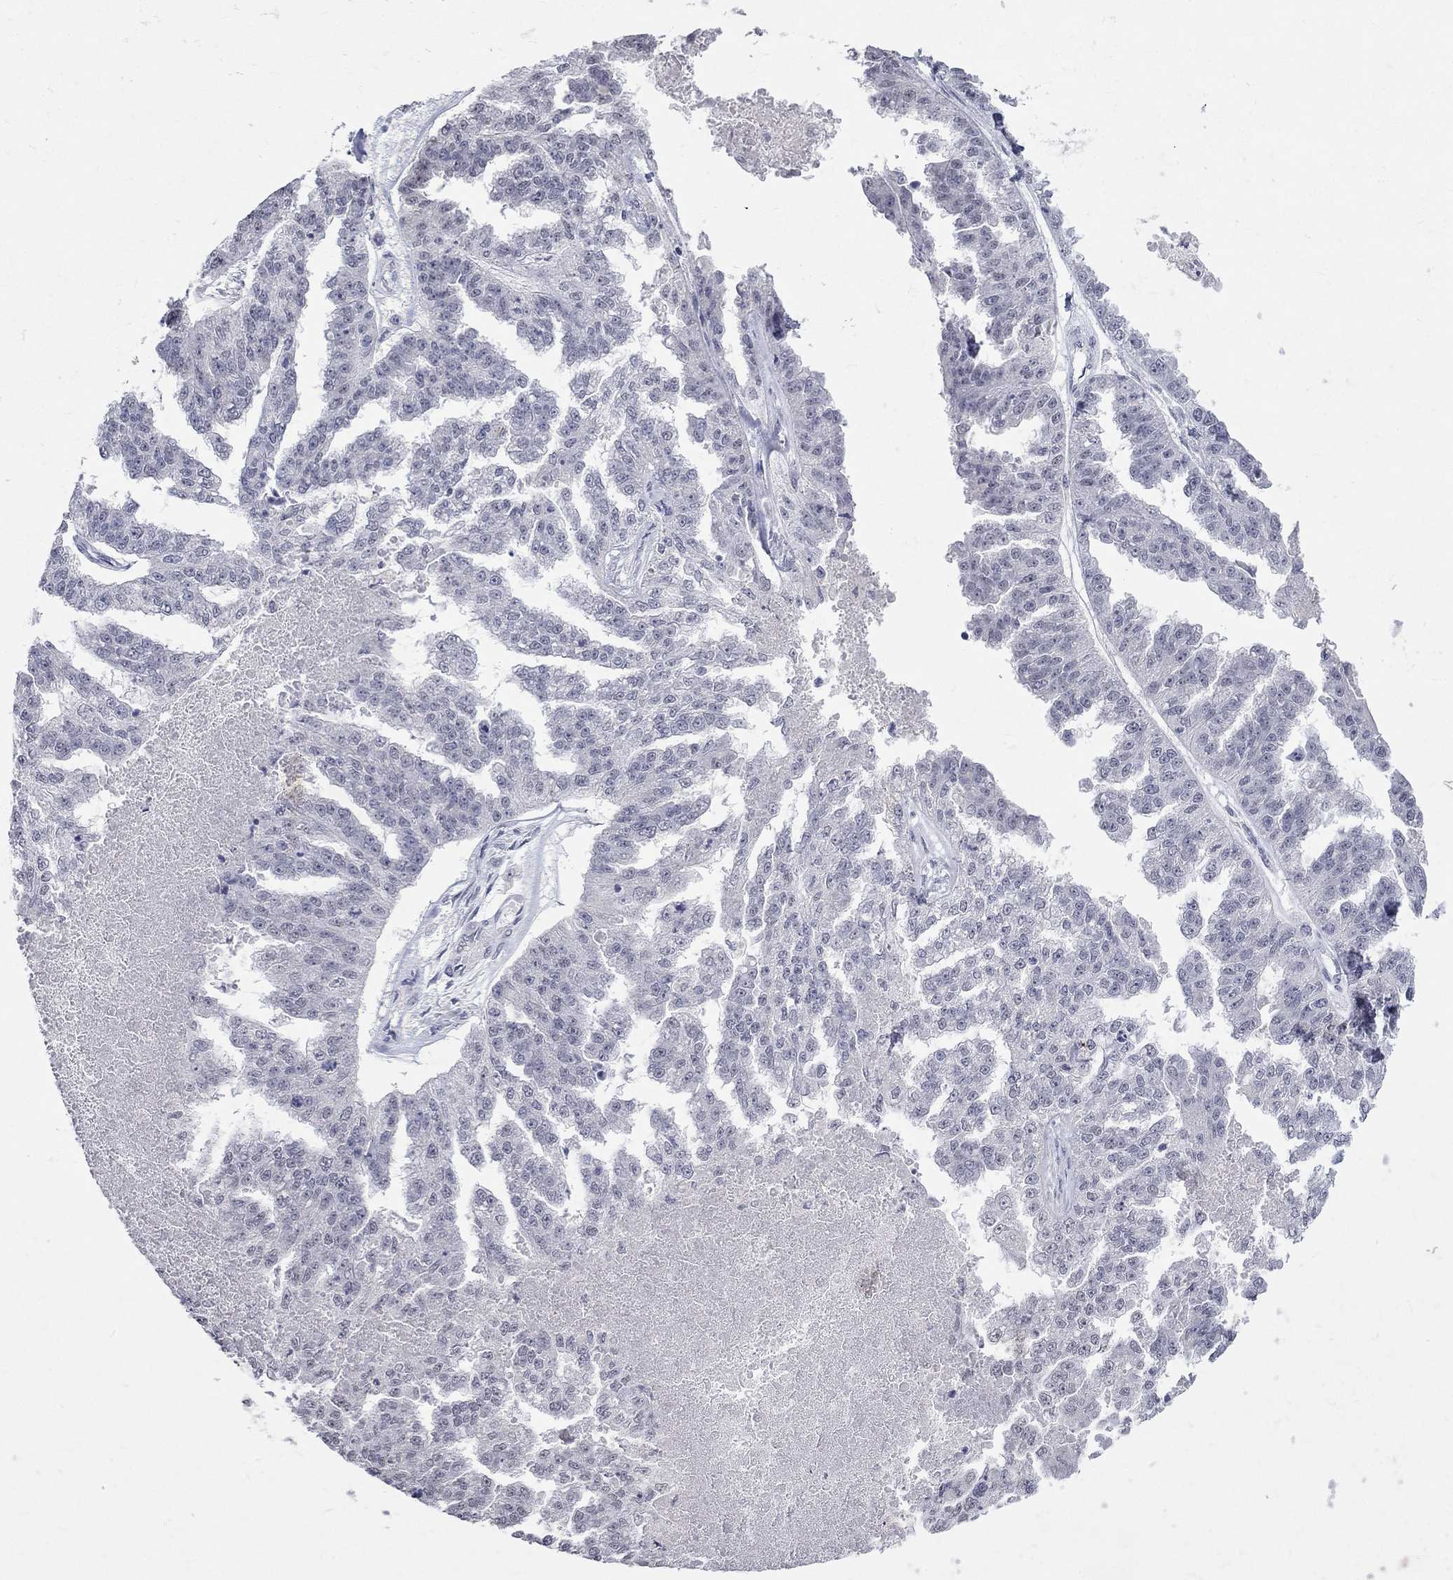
{"staining": {"intensity": "negative", "quantity": "none", "location": "none"}, "tissue": "ovarian cancer", "cell_type": "Tumor cells", "image_type": "cancer", "snomed": [{"axis": "morphology", "description": "Cystadenocarcinoma, serous, NOS"}, {"axis": "topography", "description": "Ovary"}], "caption": "Micrograph shows no significant protein expression in tumor cells of serous cystadenocarcinoma (ovarian).", "gene": "TMEM143", "patient": {"sex": "female", "age": 58}}